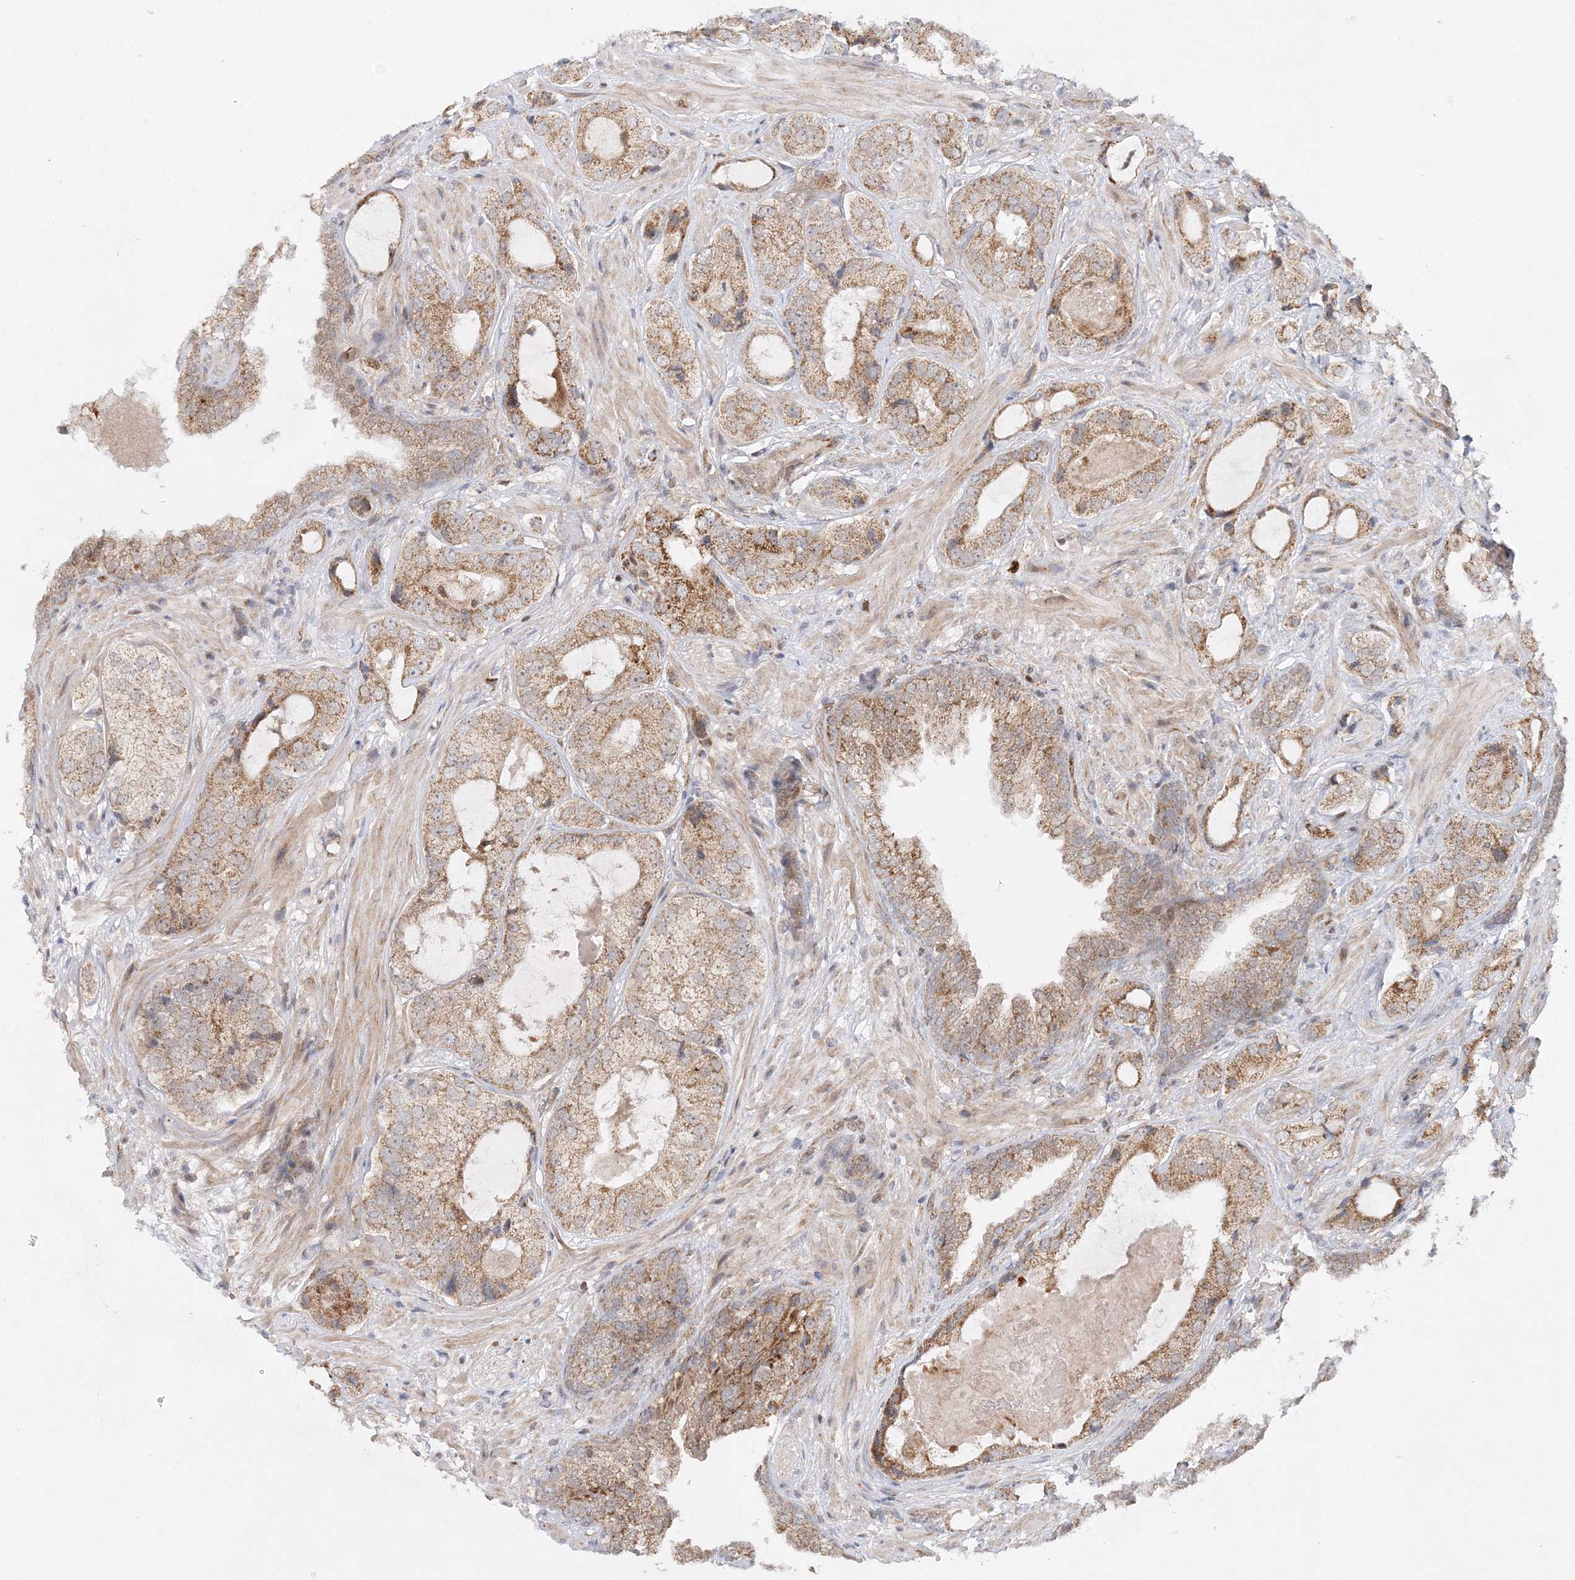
{"staining": {"intensity": "moderate", "quantity": ">75%", "location": "cytoplasmic/membranous"}, "tissue": "prostate cancer", "cell_type": "Tumor cells", "image_type": "cancer", "snomed": [{"axis": "morphology", "description": "Normal tissue, NOS"}, {"axis": "morphology", "description": "Adenocarcinoma, High grade"}, {"axis": "topography", "description": "Prostate"}, {"axis": "topography", "description": "Peripheral nerve tissue"}], "caption": "Brown immunohistochemical staining in human prostate adenocarcinoma (high-grade) displays moderate cytoplasmic/membranous staining in about >75% of tumor cells.", "gene": "RAB11FIP2", "patient": {"sex": "male", "age": 59}}